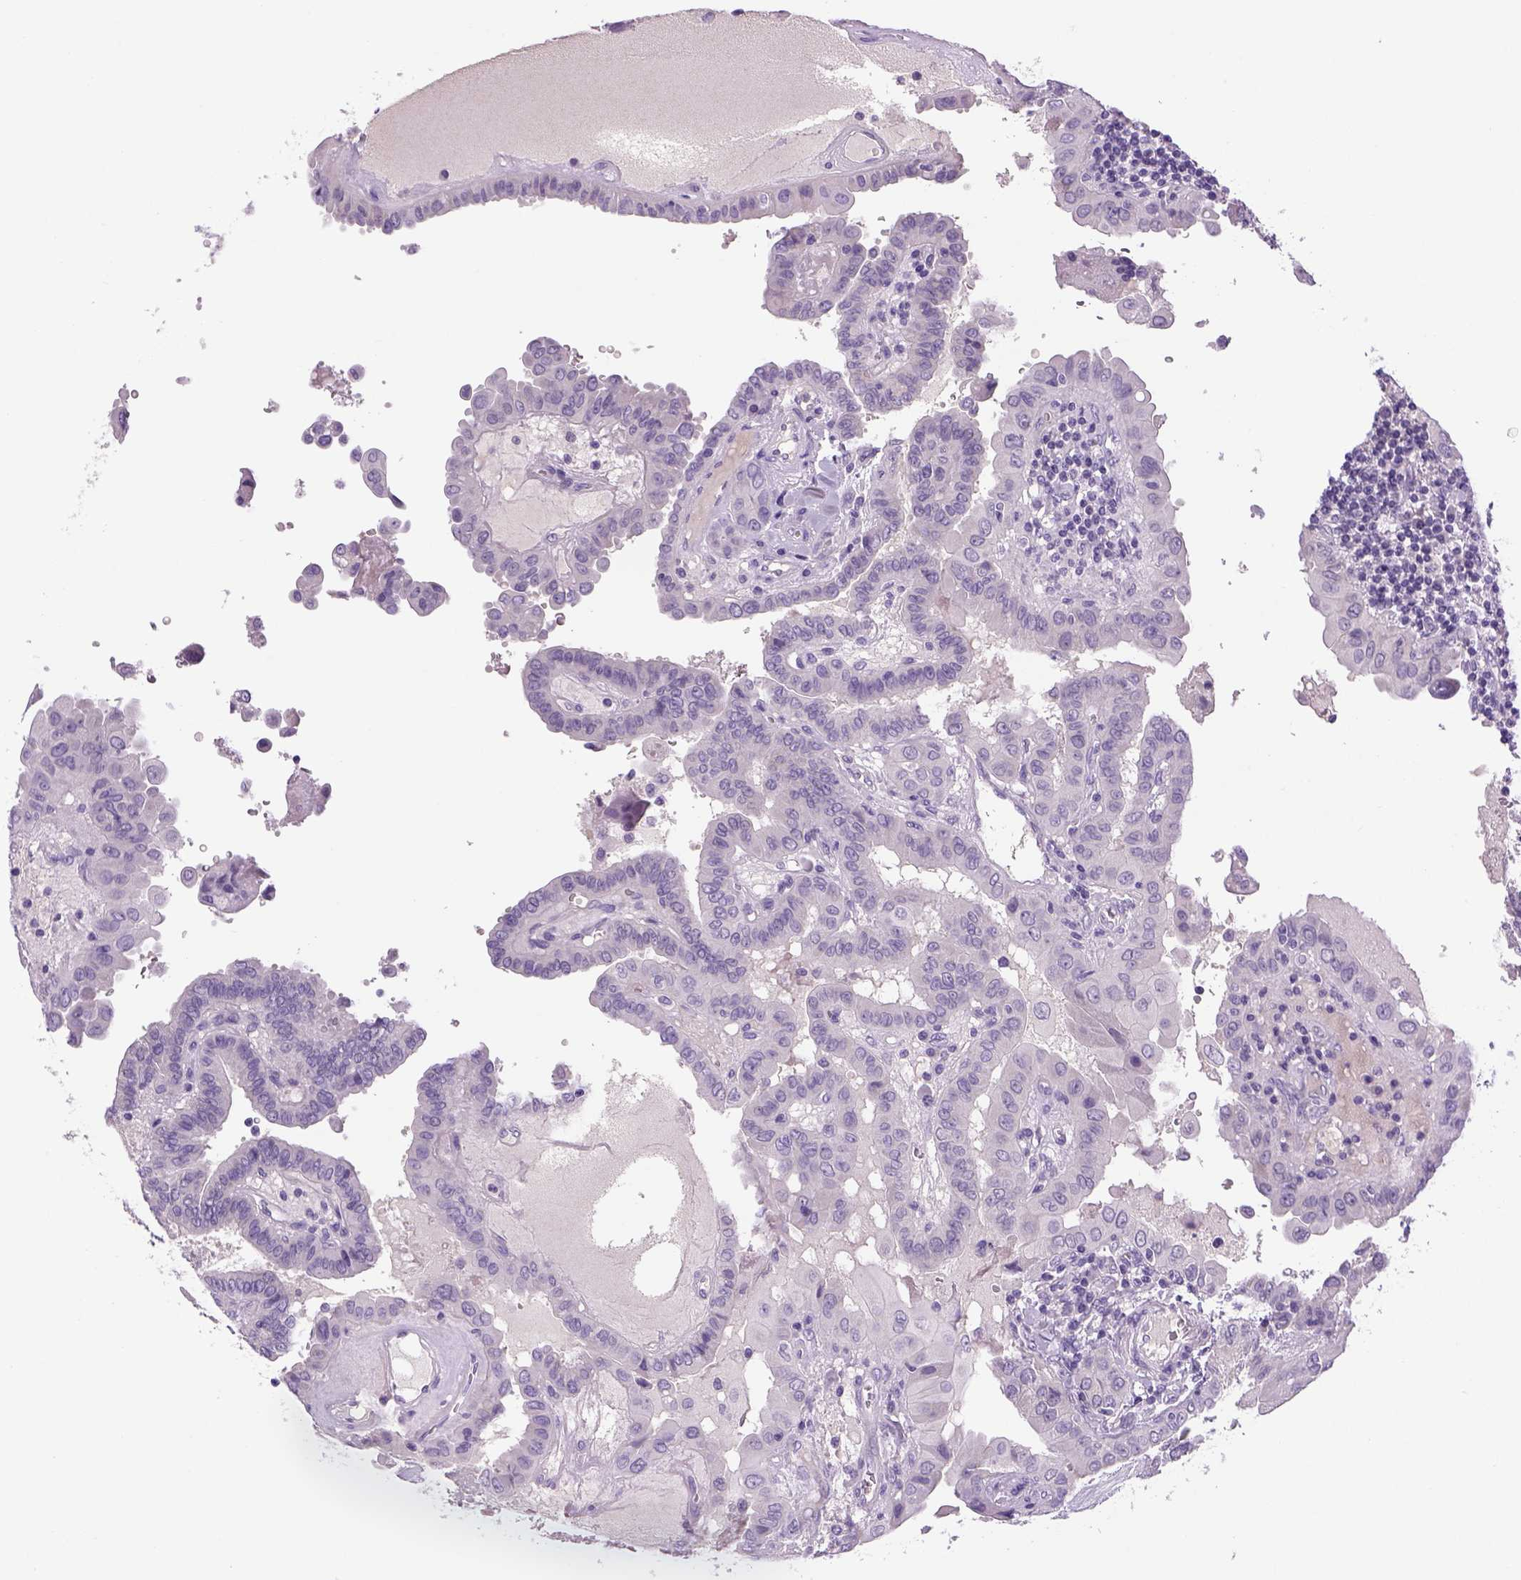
{"staining": {"intensity": "negative", "quantity": "none", "location": "none"}, "tissue": "thyroid cancer", "cell_type": "Tumor cells", "image_type": "cancer", "snomed": [{"axis": "morphology", "description": "Papillary adenocarcinoma, NOS"}, {"axis": "topography", "description": "Thyroid gland"}], "caption": "A histopathology image of human thyroid cancer is negative for staining in tumor cells.", "gene": "DBH", "patient": {"sex": "female", "age": 37}}